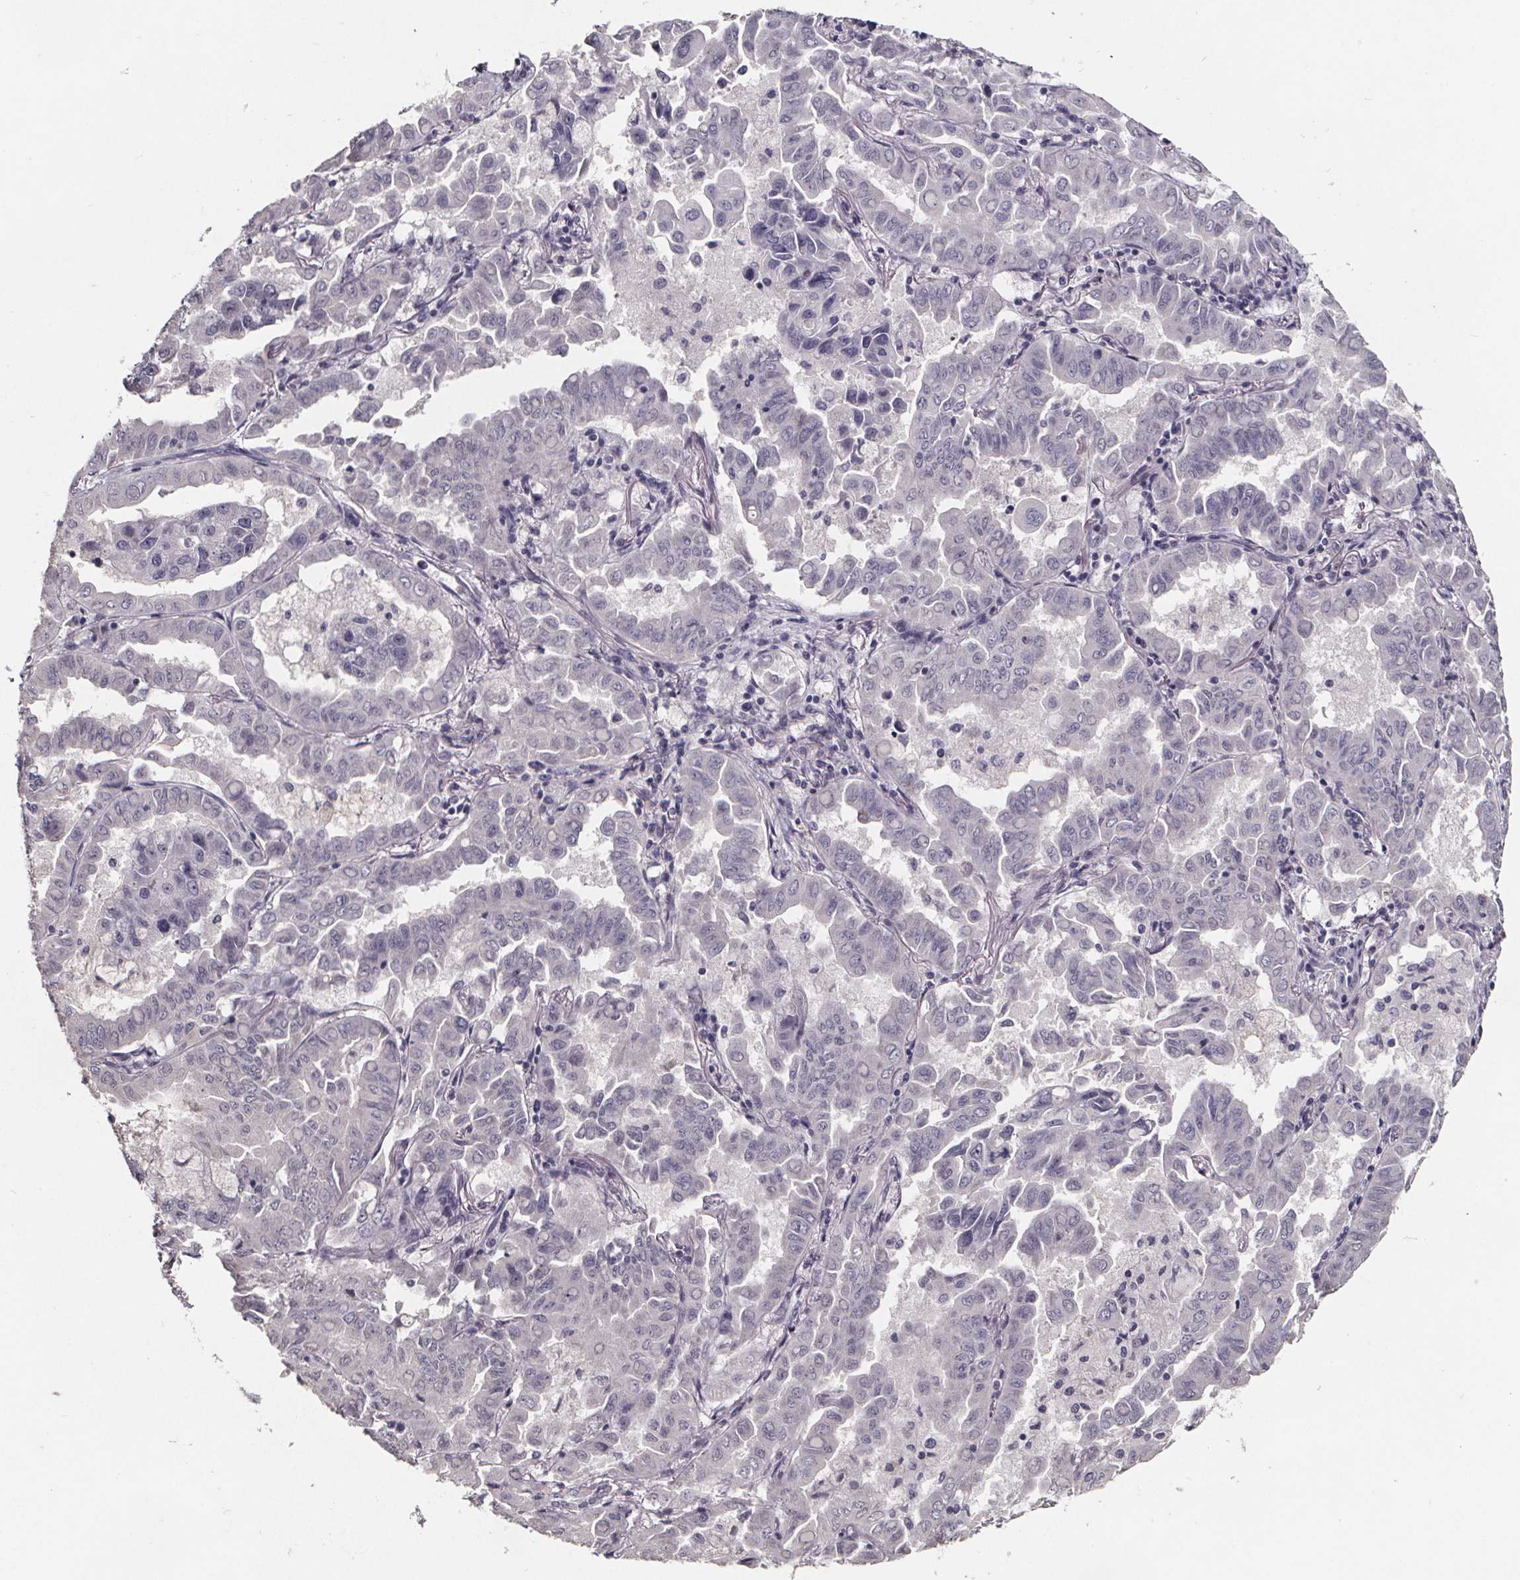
{"staining": {"intensity": "negative", "quantity": "none", "location": "none"}, "tissue": "lung cancer", "cell_type": "Tumor cells", "image_type": "cancer", "snomed": [{"axis": "morphology", "description": "Adenocarcinoma, NOS"}, {"axis": "topography", "description": "Lung"}], "caption": "The micrograph exhibits no significant positivity in tumor cells of lung adenocarcinoma.", "gene": "AR", "patient": {"sex": "male", "age": 64}}